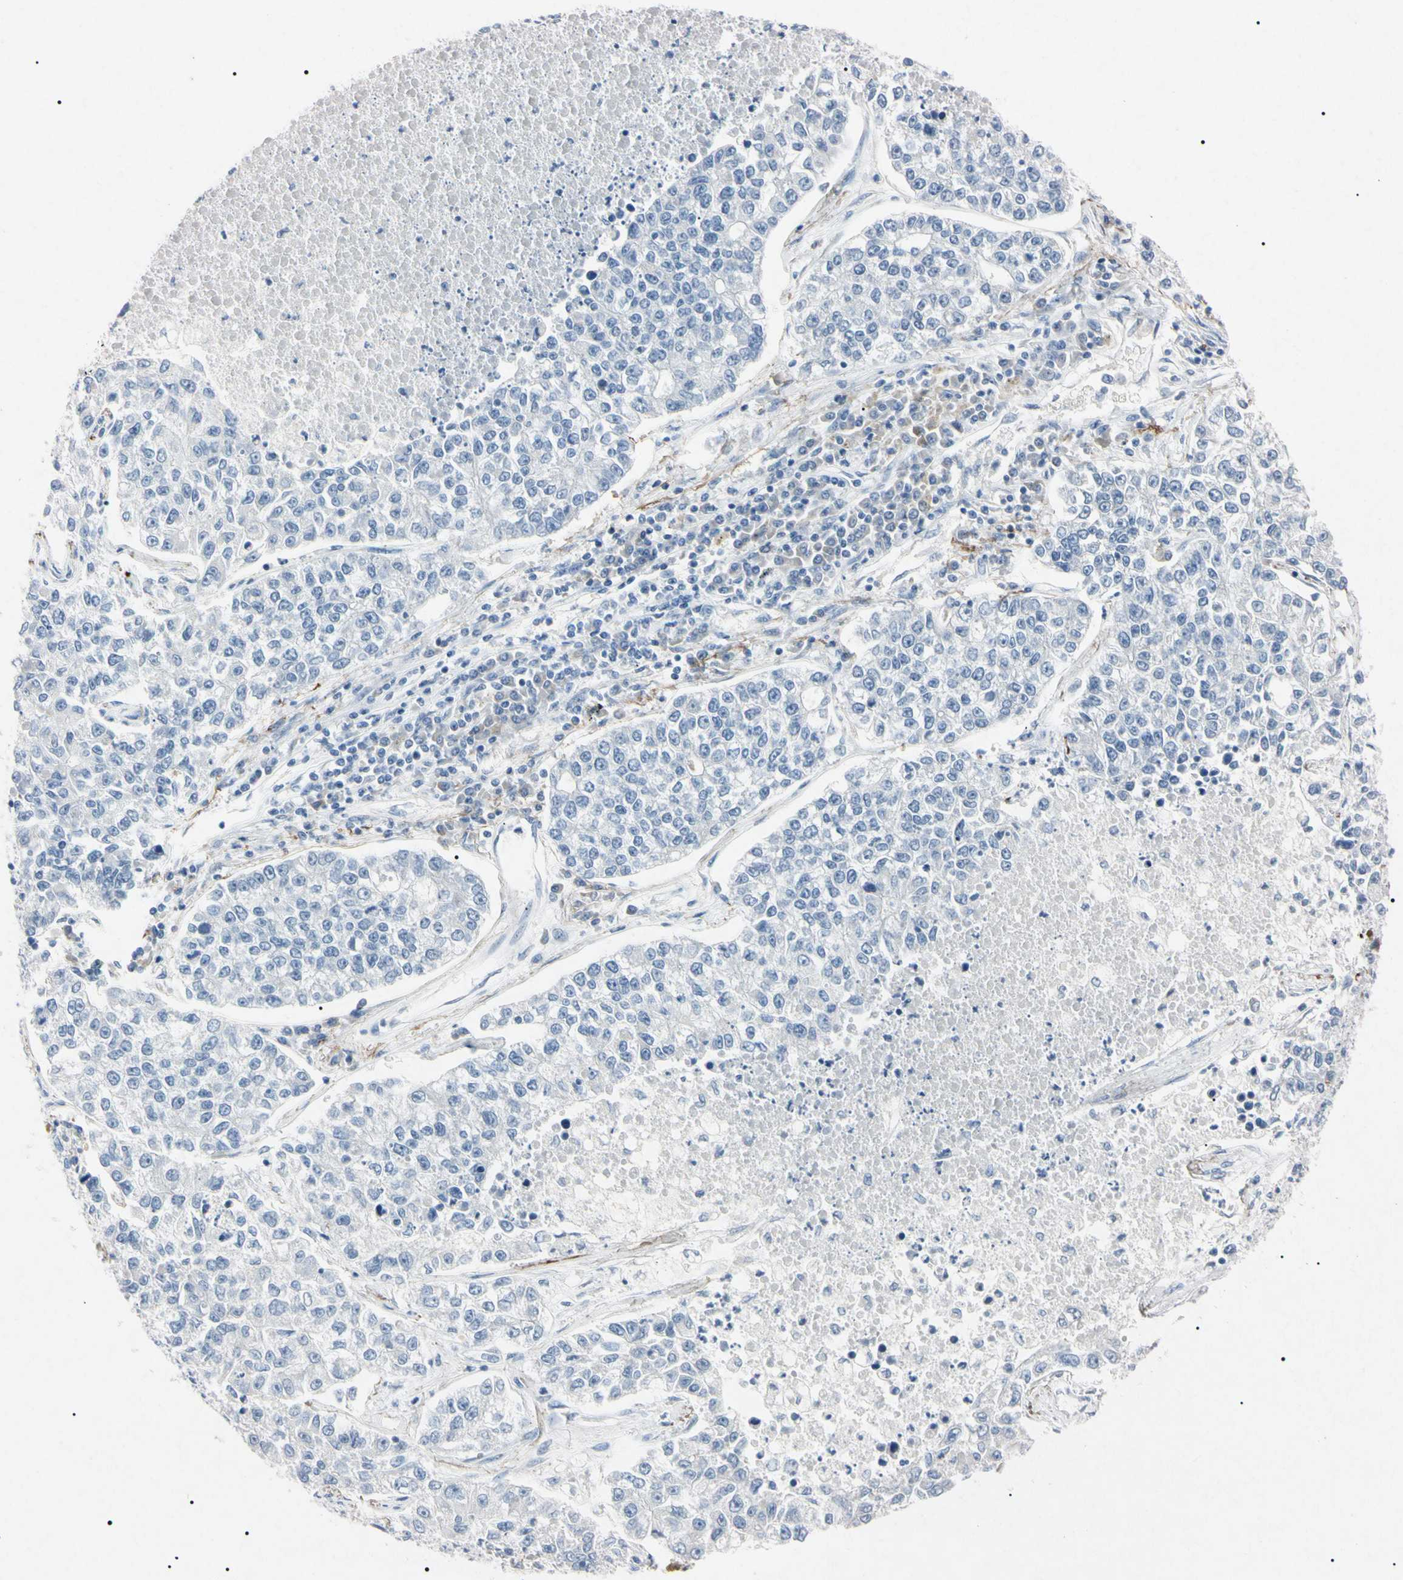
{"staining": {"intensity": "negative", "quantity": "none", "location": "none"}, "tissue": "lung cancer", "cell_type": "Tumor cells", "image_type": "cancer", "snomed": [{"axis": "morphology", "description": "Adenocarcinoma, NOS"}, {"axis": "topography", "description": "Lung"}], "caption": "Immunohistochemistry (IHC) image of human lung adenocarcinoma stained for a protein (brown), which shows no staining in tumor cells. (Brightfield microscopy of DAB (3,3'-diaminobenzidine) immunohistochemistry (IHC) at high magnification).", "gene": "ELN", "patient": {"sex": "male", "age": 49}}